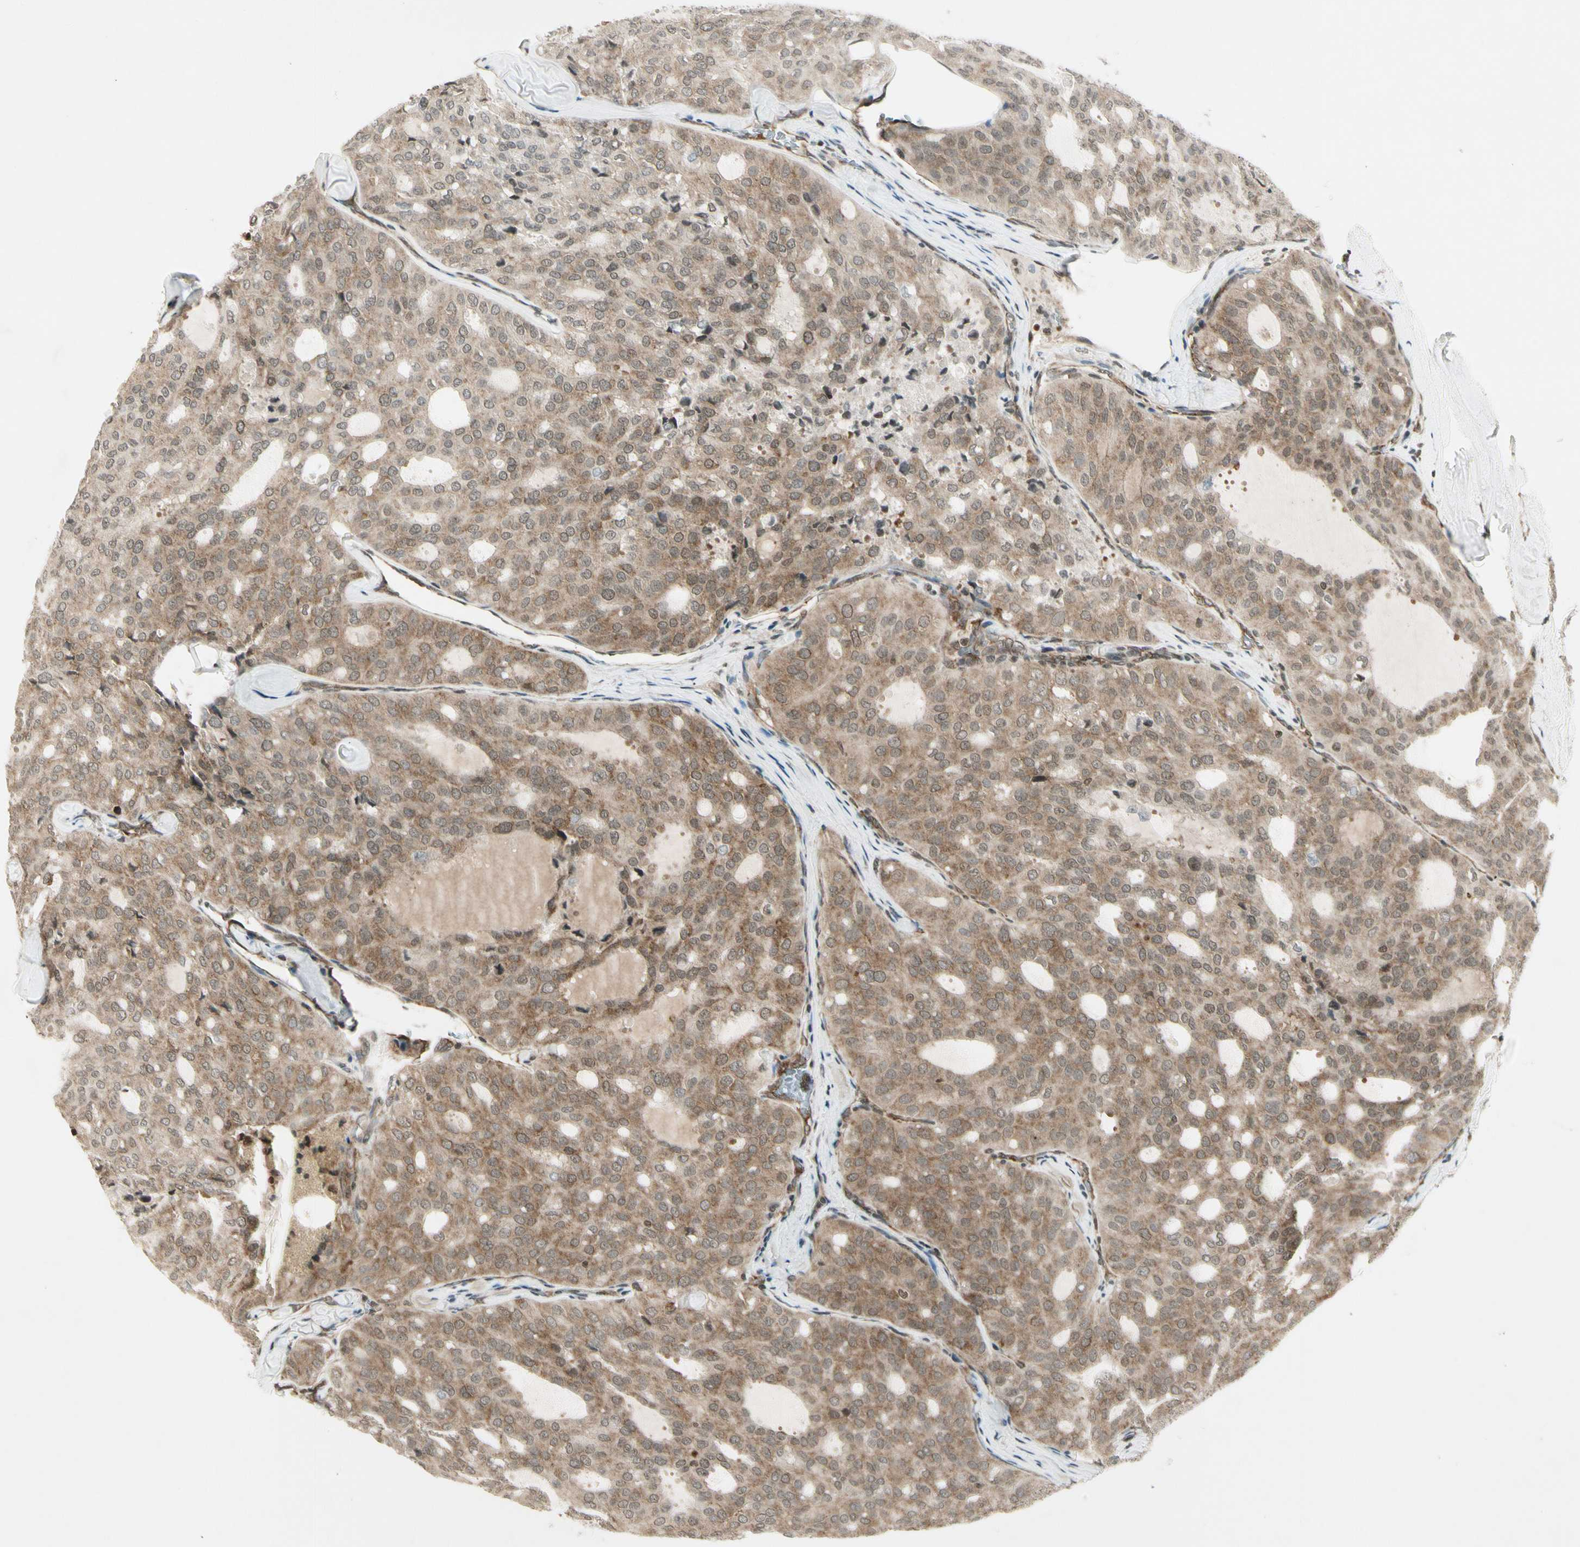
{"staining": {"intensity": "weak", "quantity": ">75%", "location": "cytoplasmic/membranous"}, "tissue": "thyroid cancer", "cell_type": "Tumor cells", "image_type": "cancer", "snomed": [{"axis": "morphology", "description": "Follicular adenoma carcinoma, NOS"}, {"axis": "topography", "description": "Thyroid gland"}], "caption": "Tumor cells show low levels of weak cytoplasmic/membranous positivity in approximately >75% of cells in human thyroid cancer (follicular adenoma carcinoma). The staining was performed using DAB (3,3'-diaminobenzidine), with brown indicating positive protein expression. Nuclei are stained blue with hematoxylin.", "gene": "SMN2", "patient": {"sex": "male", "age": 75}}